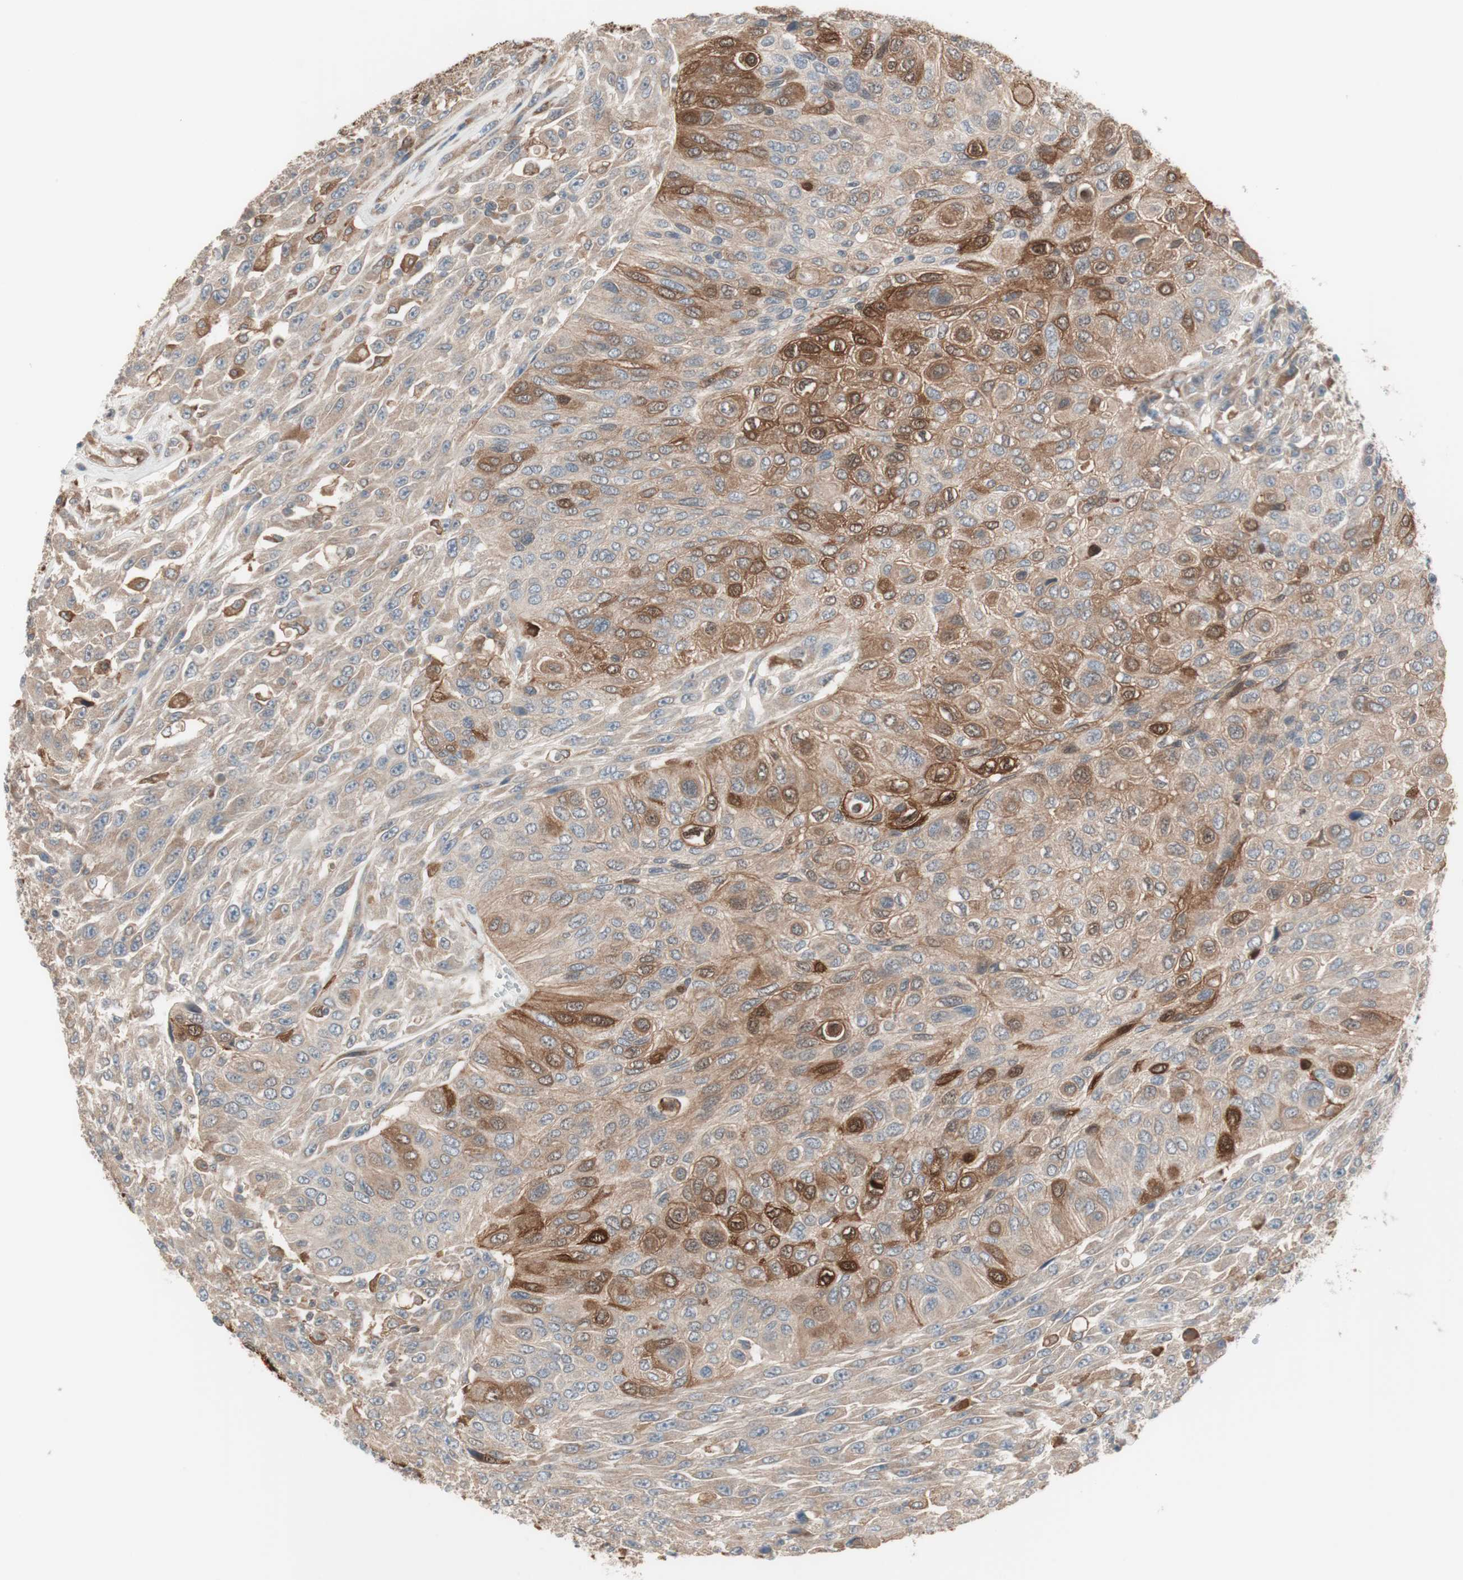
{"staining": {"intensity": "moderate", "quantity": ">75%", "location": "cytoplasmic/membranous"}, "tissue": "urothelial cancer", "cell_type": "Tumor cells", "image_type": "cancer", "snomed": [{"axis": "morphology", "description": "Urothelial carcinoma, High grade"}, {"axis": "topography", "description": "Urinary bladder"}], "caption": "Immunohistochemical staining of human urothelial cancer shows medium levels of moderate cytoplasmic/membranous protein staining in approximately >75% of tumor cells. (IHC, brightfield microscopy, high magnification).", "gene": "STAB1", "patient": {"sex": "male", "age": 66}}